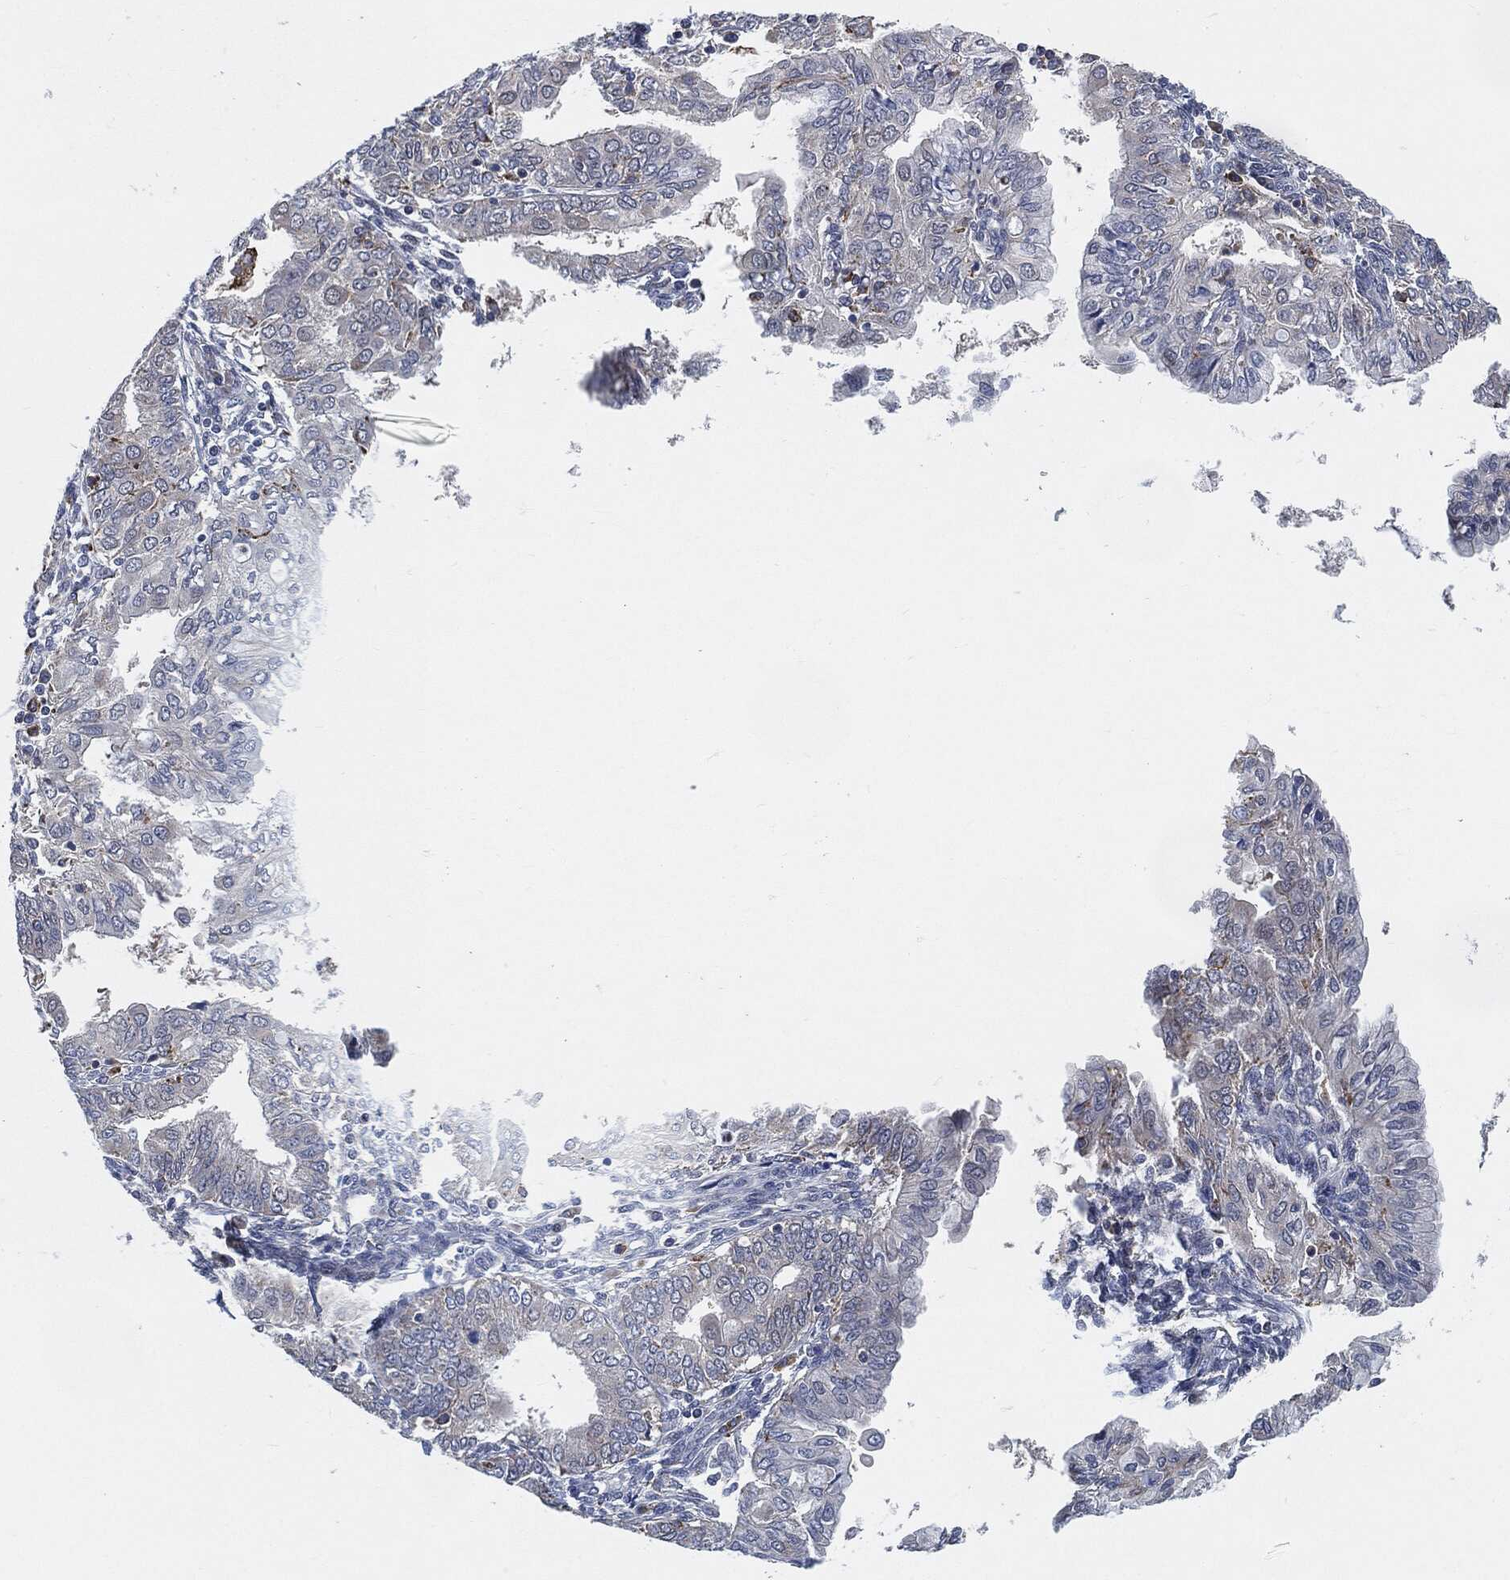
{"staining": {"intensity": "negative", "quantity": "none", "location": "none"}, "tissue": "endometrial cancer", "cell_type": "Tumor cells", "image_type": "cancer", "snomed": [{"axis": "morphology", "description": "Adenocarcinoma, NOS"}, {"axis": "topography", "description": "Endometrium"}], "caption": "Immunohistochemical staining of endometrial adenocarcinoma shows no significant expression in tumor cells.", "gene": "VSIG4", "patient": {"sex": "female", "age": 68}}